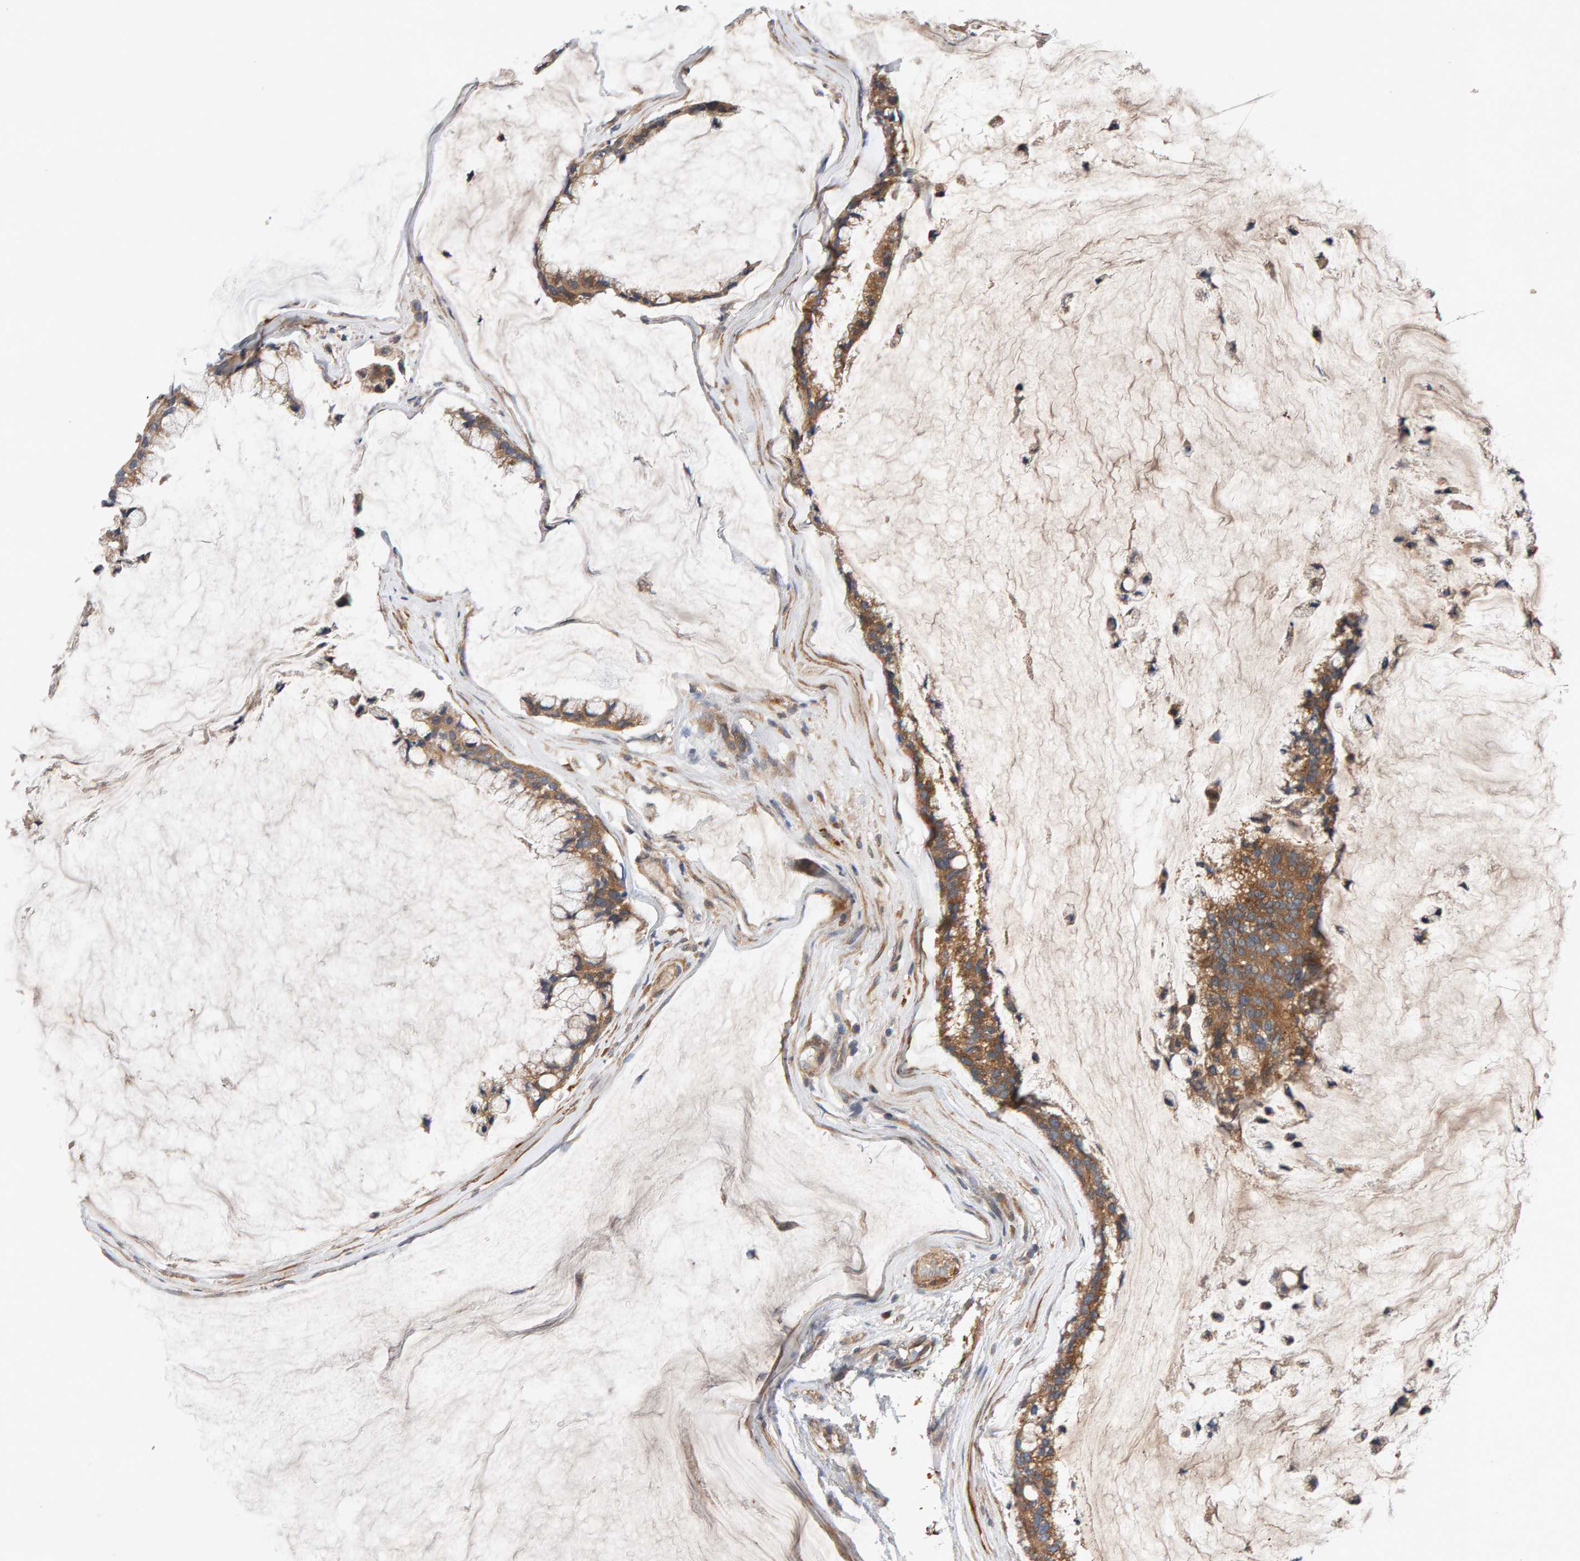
{"staining": {"intensity": "moderate", "quantity": ">75%", "location": "cytoplasmic/membranous"}, "tissue": "ovarian cancer", "cell_type": "Tumor cells", "image_type": "cancer", "snomed": [{"axis": "morphology", "description": "Cystadenocarcinoma, mucinous, NOS"}, {"axis": "topography", "description": "Ovary"}], "caption": "Moderate cytoplasmic/membranous protein expression is seen in about >75% of tumor cells in ovarian mucinous cystadenocarcinoma. (brown staining indicates protein expression, while blue staining denotes nuclei).", "gene": "RNF19A", "patient": {"sex": "female", "age": 39}}